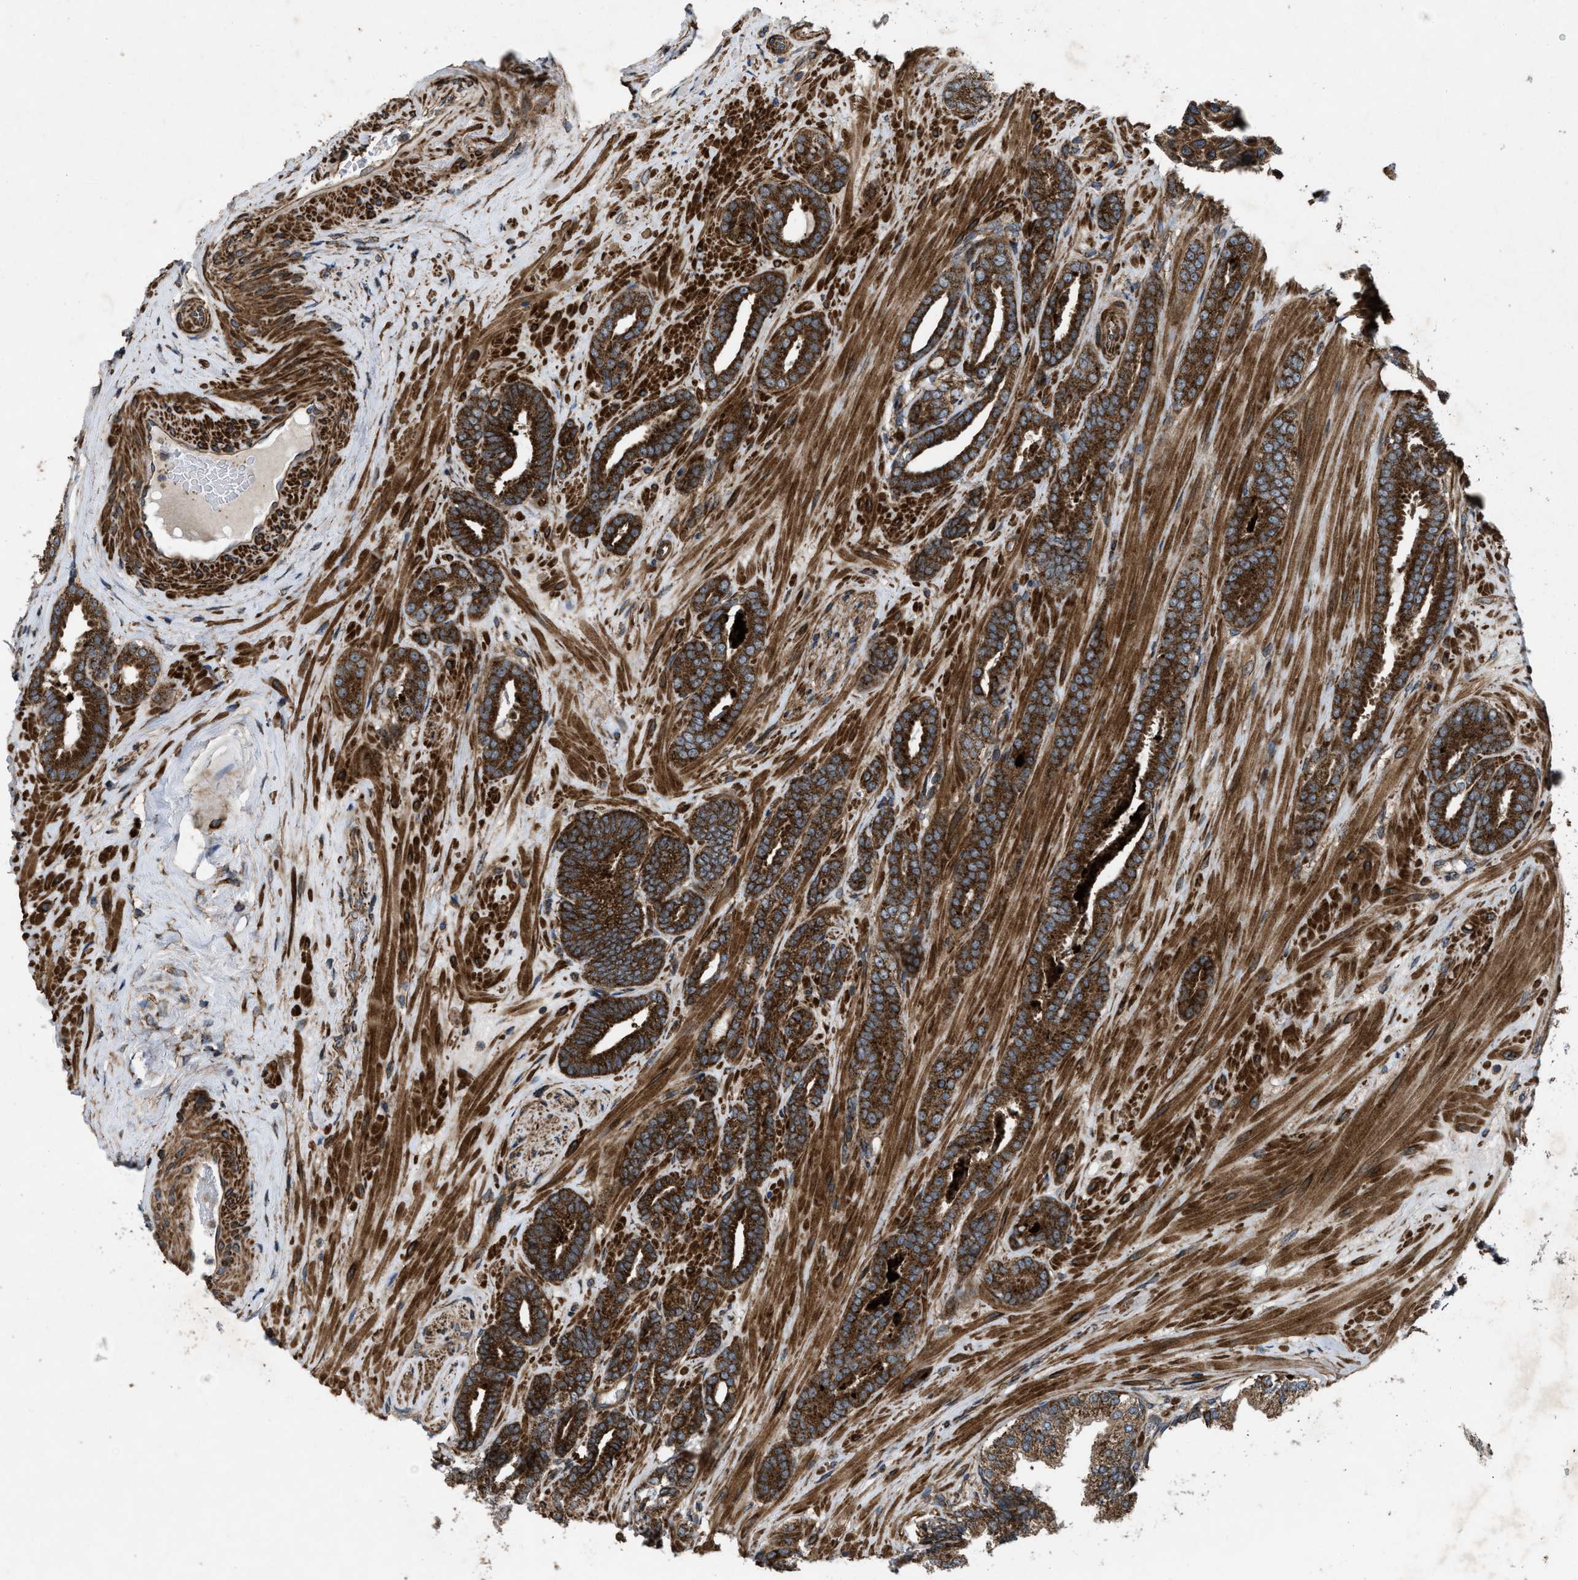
{"staining": {"intensity": "strong", "quantity": ">75%", "location": "cytoplasmic/membranous"}, "tissue": "prostate cancer", "cell_type": "Tumor cells", "image_type": "cancer", "snomed": [{"axis": "morphology", "description": "Adenocarcinoma, Low grade"}, {"axis": "topography", "description": "Prostate"}], "caption": "A histopathology image of human prostate adenocarcinoma (low-grade) stained for a protein shows strong cytoplasmic/membranous brown staining in tumor cells.", "gene": "PER3", "patient": {"sex": "male", "age": 63}}